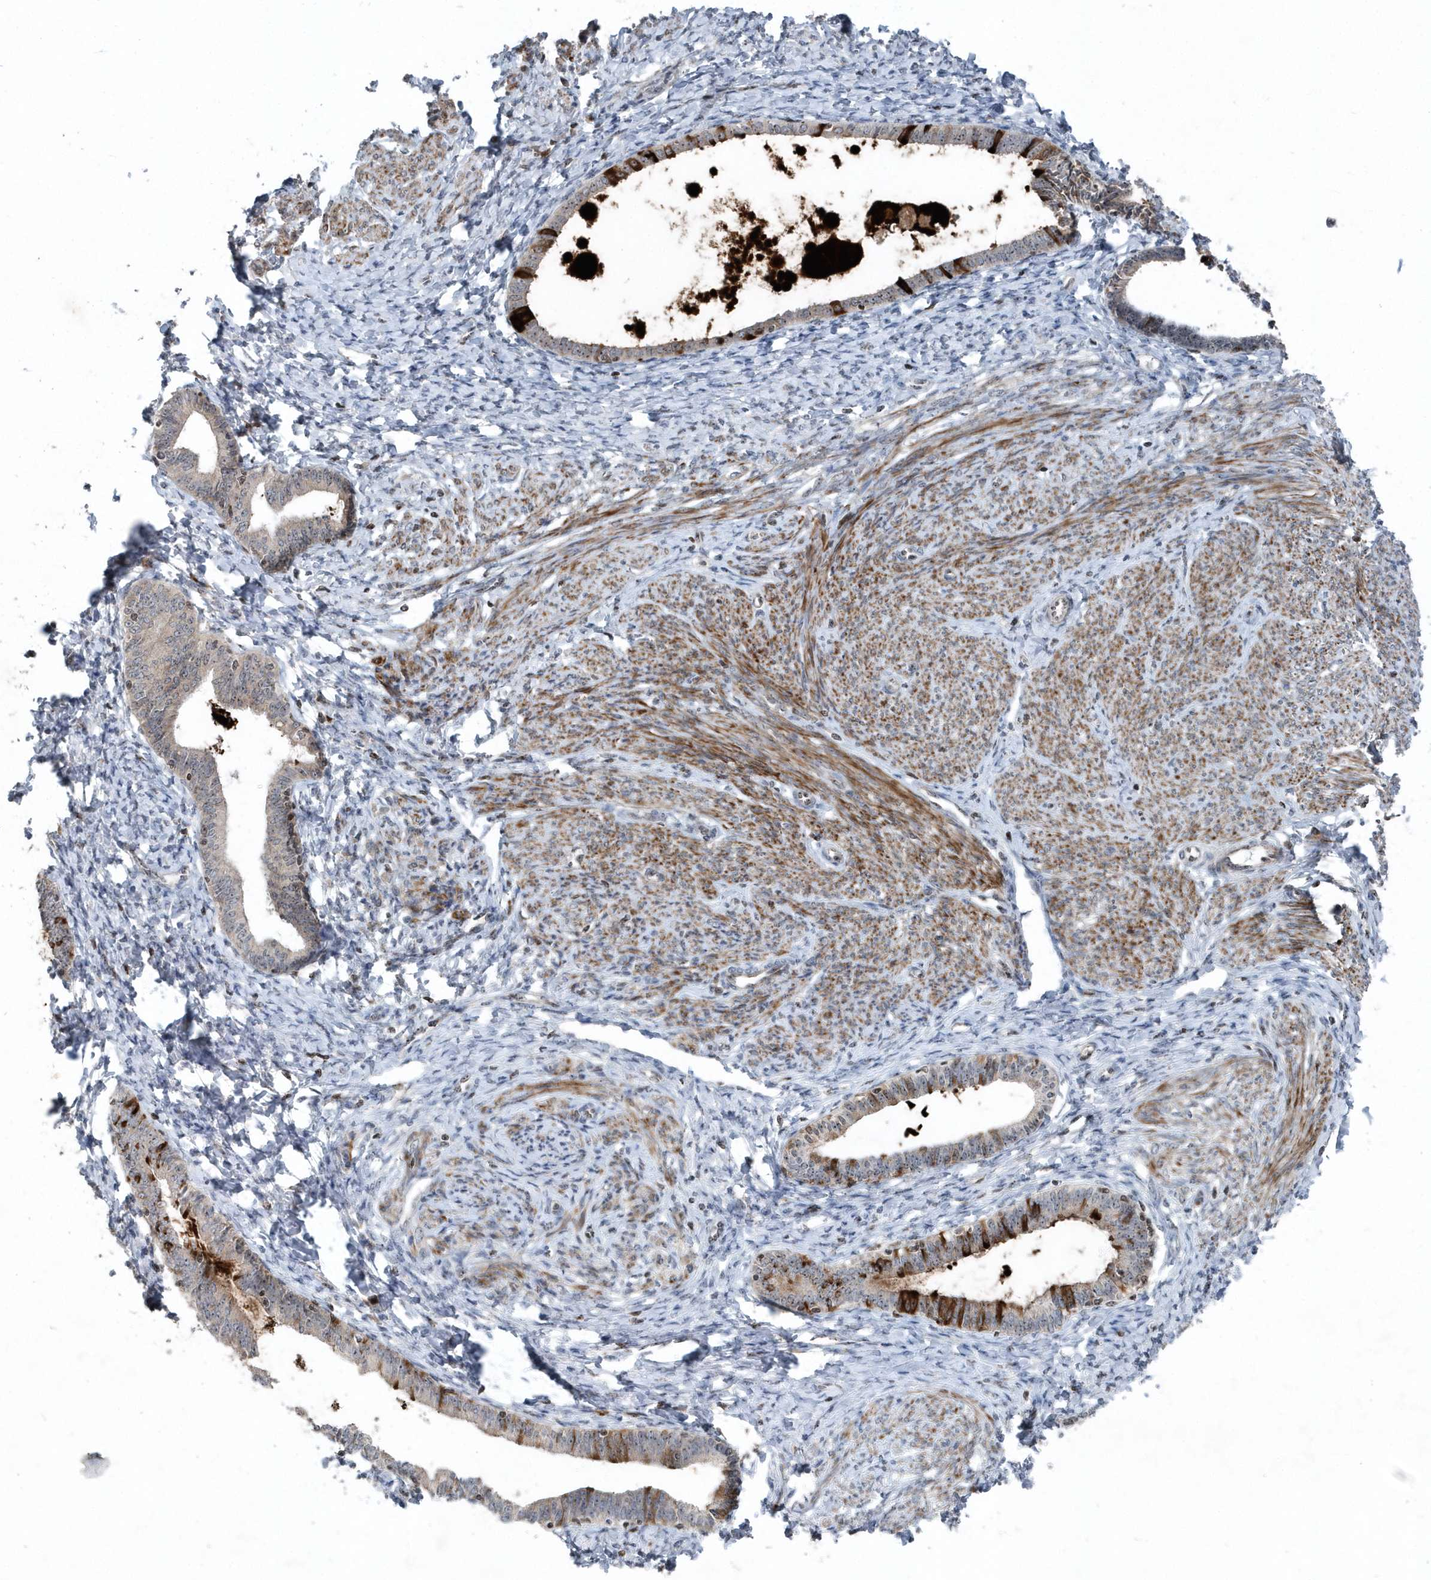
{"staining": {"intensity": "negative", "quantity": "none", "location": "none"}, "tissue": "endometrium", "cell_type": "Cells in endometrial stroma", "image_type": "normal", "snomed": [{"axis": "morphology", "description": "Normal tissue, NOS"}, {"axis": "topography", "description": "Endometrium"}], "caption": "This photomicrograph is of normal endometrium stained with IHC to label a protein in brown with the nuclei are counter-stained blue. There is no positivity in cells in endometrial stroma. (Brightfield microscopy of DAB IHC at high magnification).", "gene": "QTRT2", "patient": {"sex": "female", "age": 72}}